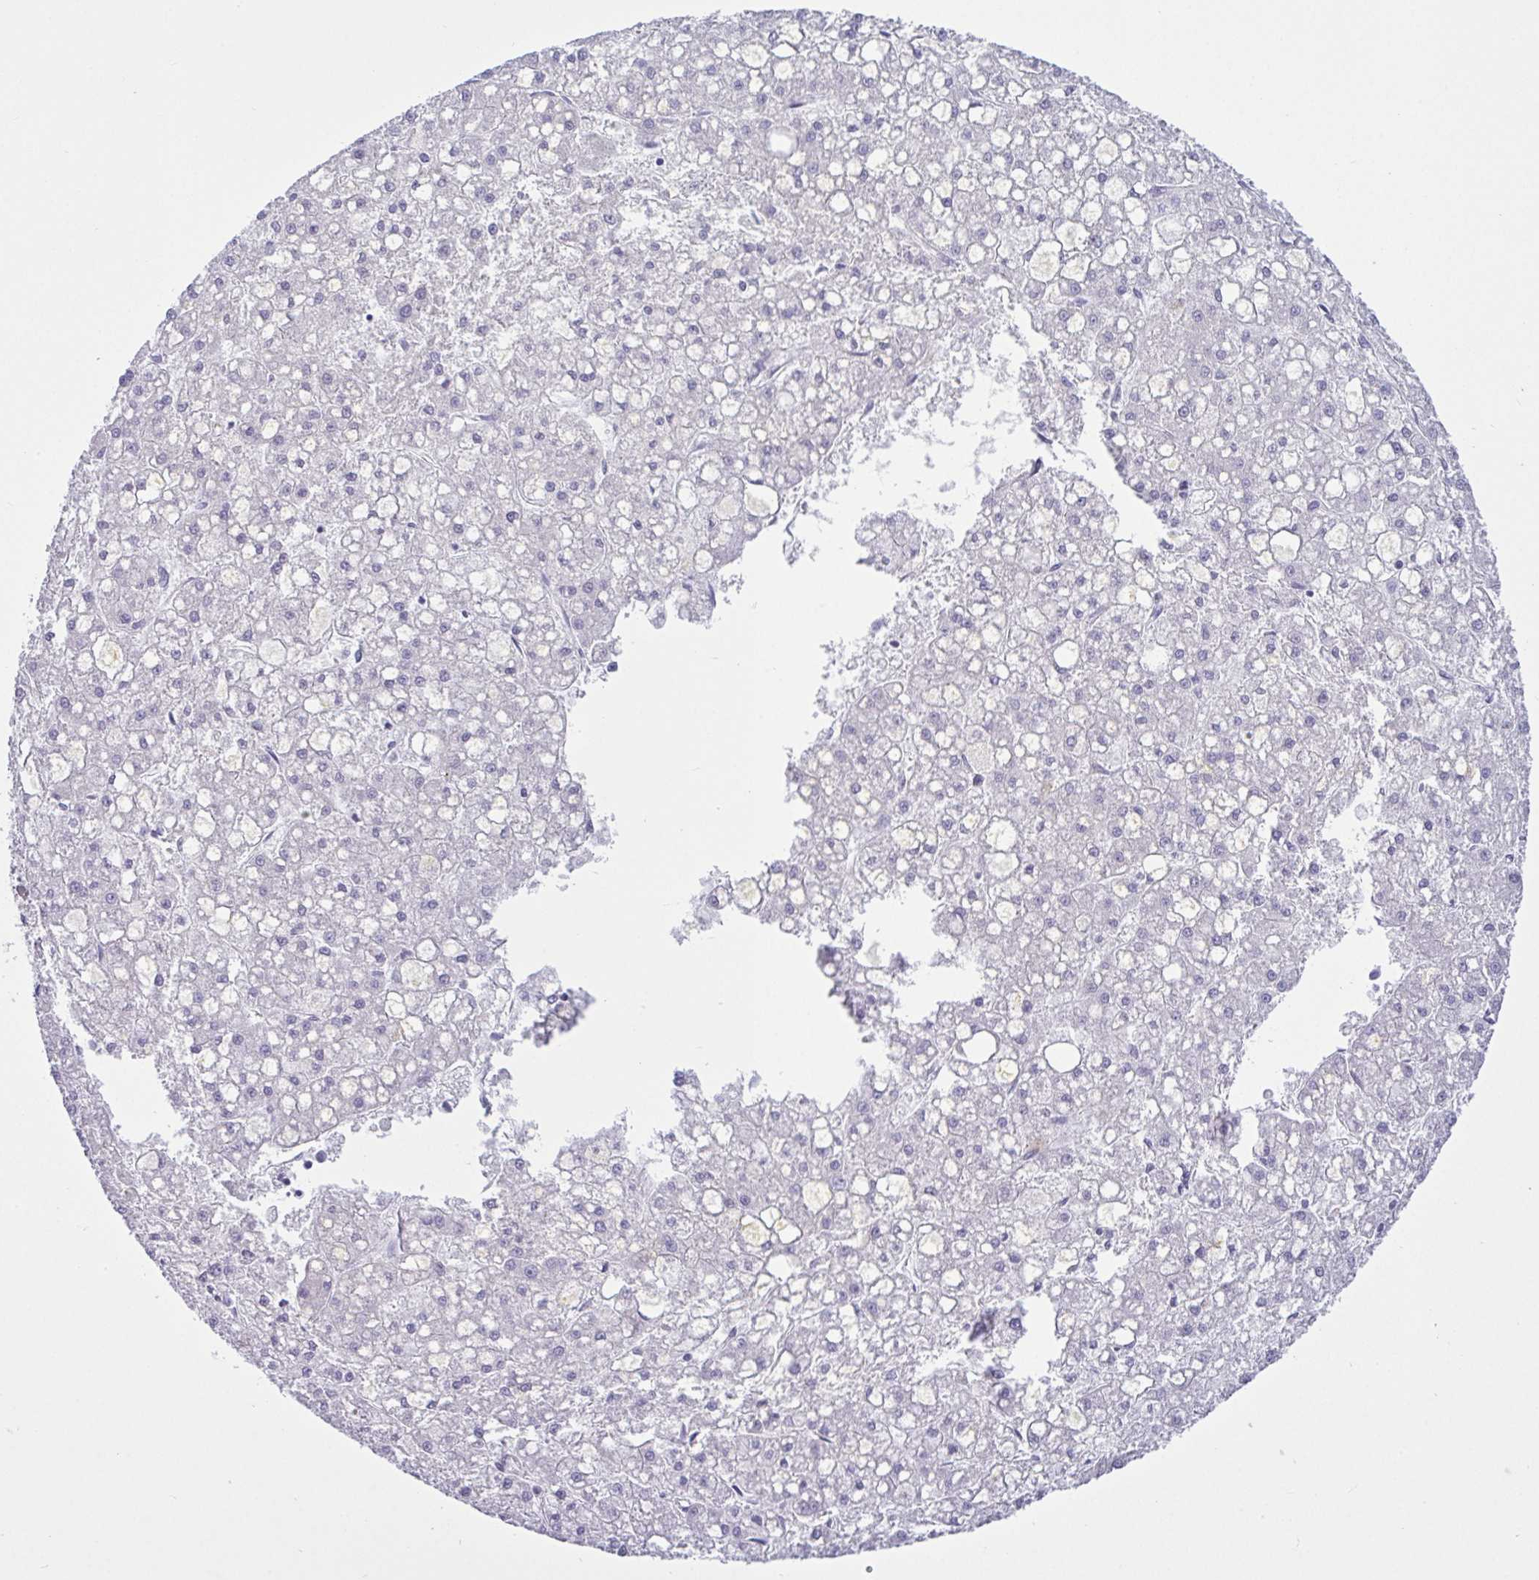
{"staining": {"intensity": "negative", "quantity": "none", "location": "none"}, "tissue": "liver cancer", "cell_type": "Tumor cells", "image_type": "cancer", "snomed": [{"axis": "morphology", "description": "Carcinoma, Hepatocellular, NOS"}, {"axis": "topography", "description": "Liver"}], "caption": "DAB immunohistochemical staining of hepatocellular carcinoma (liver) shows no significant staining in tumor cells. (DAB (3,3'-diaminobenzidine) immunohistochemistry, high magnification).", "gene": "C4orf33", "patient": {"sex": "male", "age": 67}}